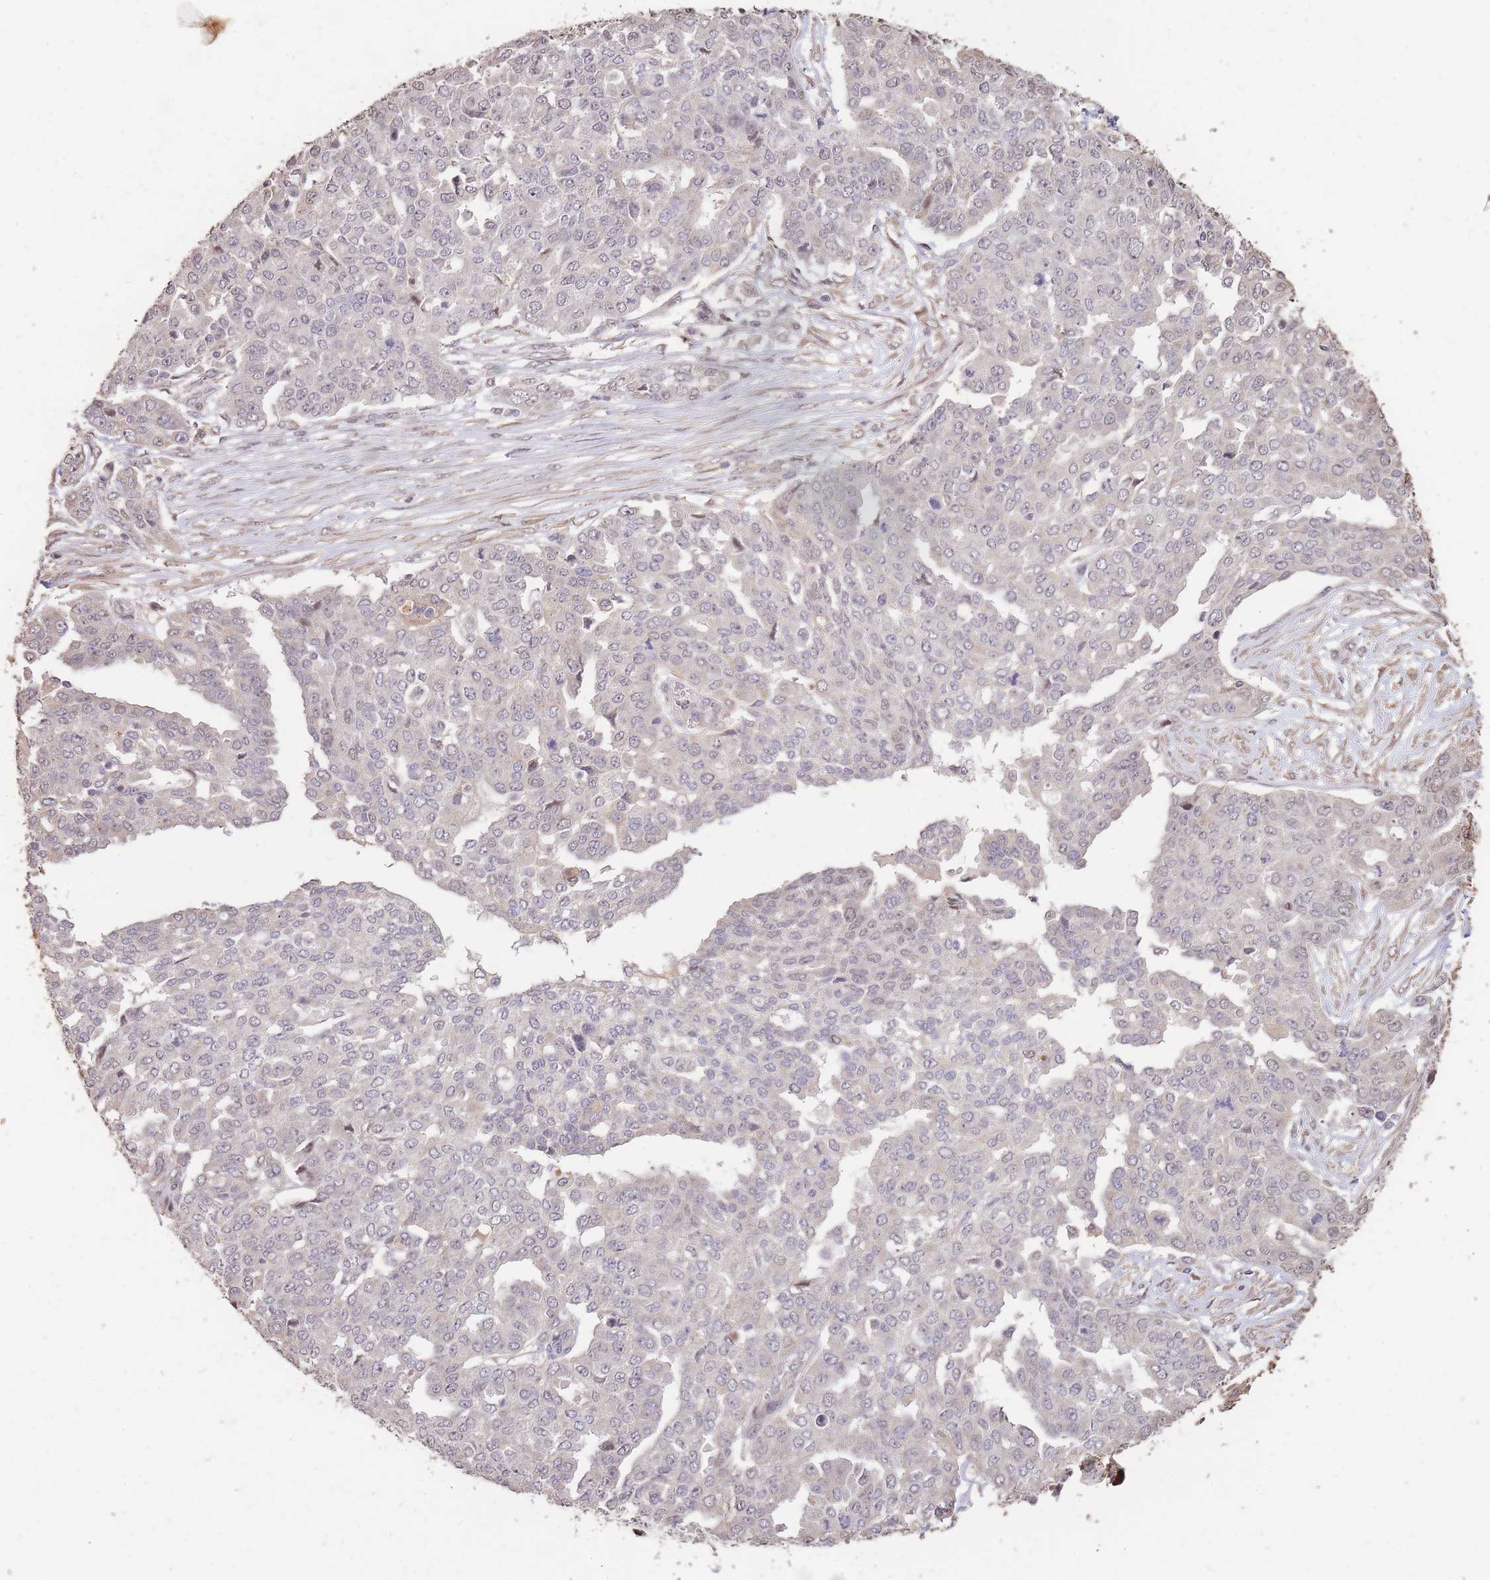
{"staining": {"intensity": "negative", "quantity": "none", "location": "none"}, "tissue": "ovarian cancer", "cell_type": "Tumor cells", "image_type": "cancer", "snomed": [{"axis": "morphology", "description": "Cystadenocarcinoma, serous, NOS"}, {"axis": "topography", "description": "Soft tissue"}, {"axis": "topography", "description": "Ovary"}], "caption": "The image displays no staining of tumor cells in serous cystadenocarcinoma (ovarian).", "gene": "RGS14", "patient": {"sex": "female", "age": 57}}